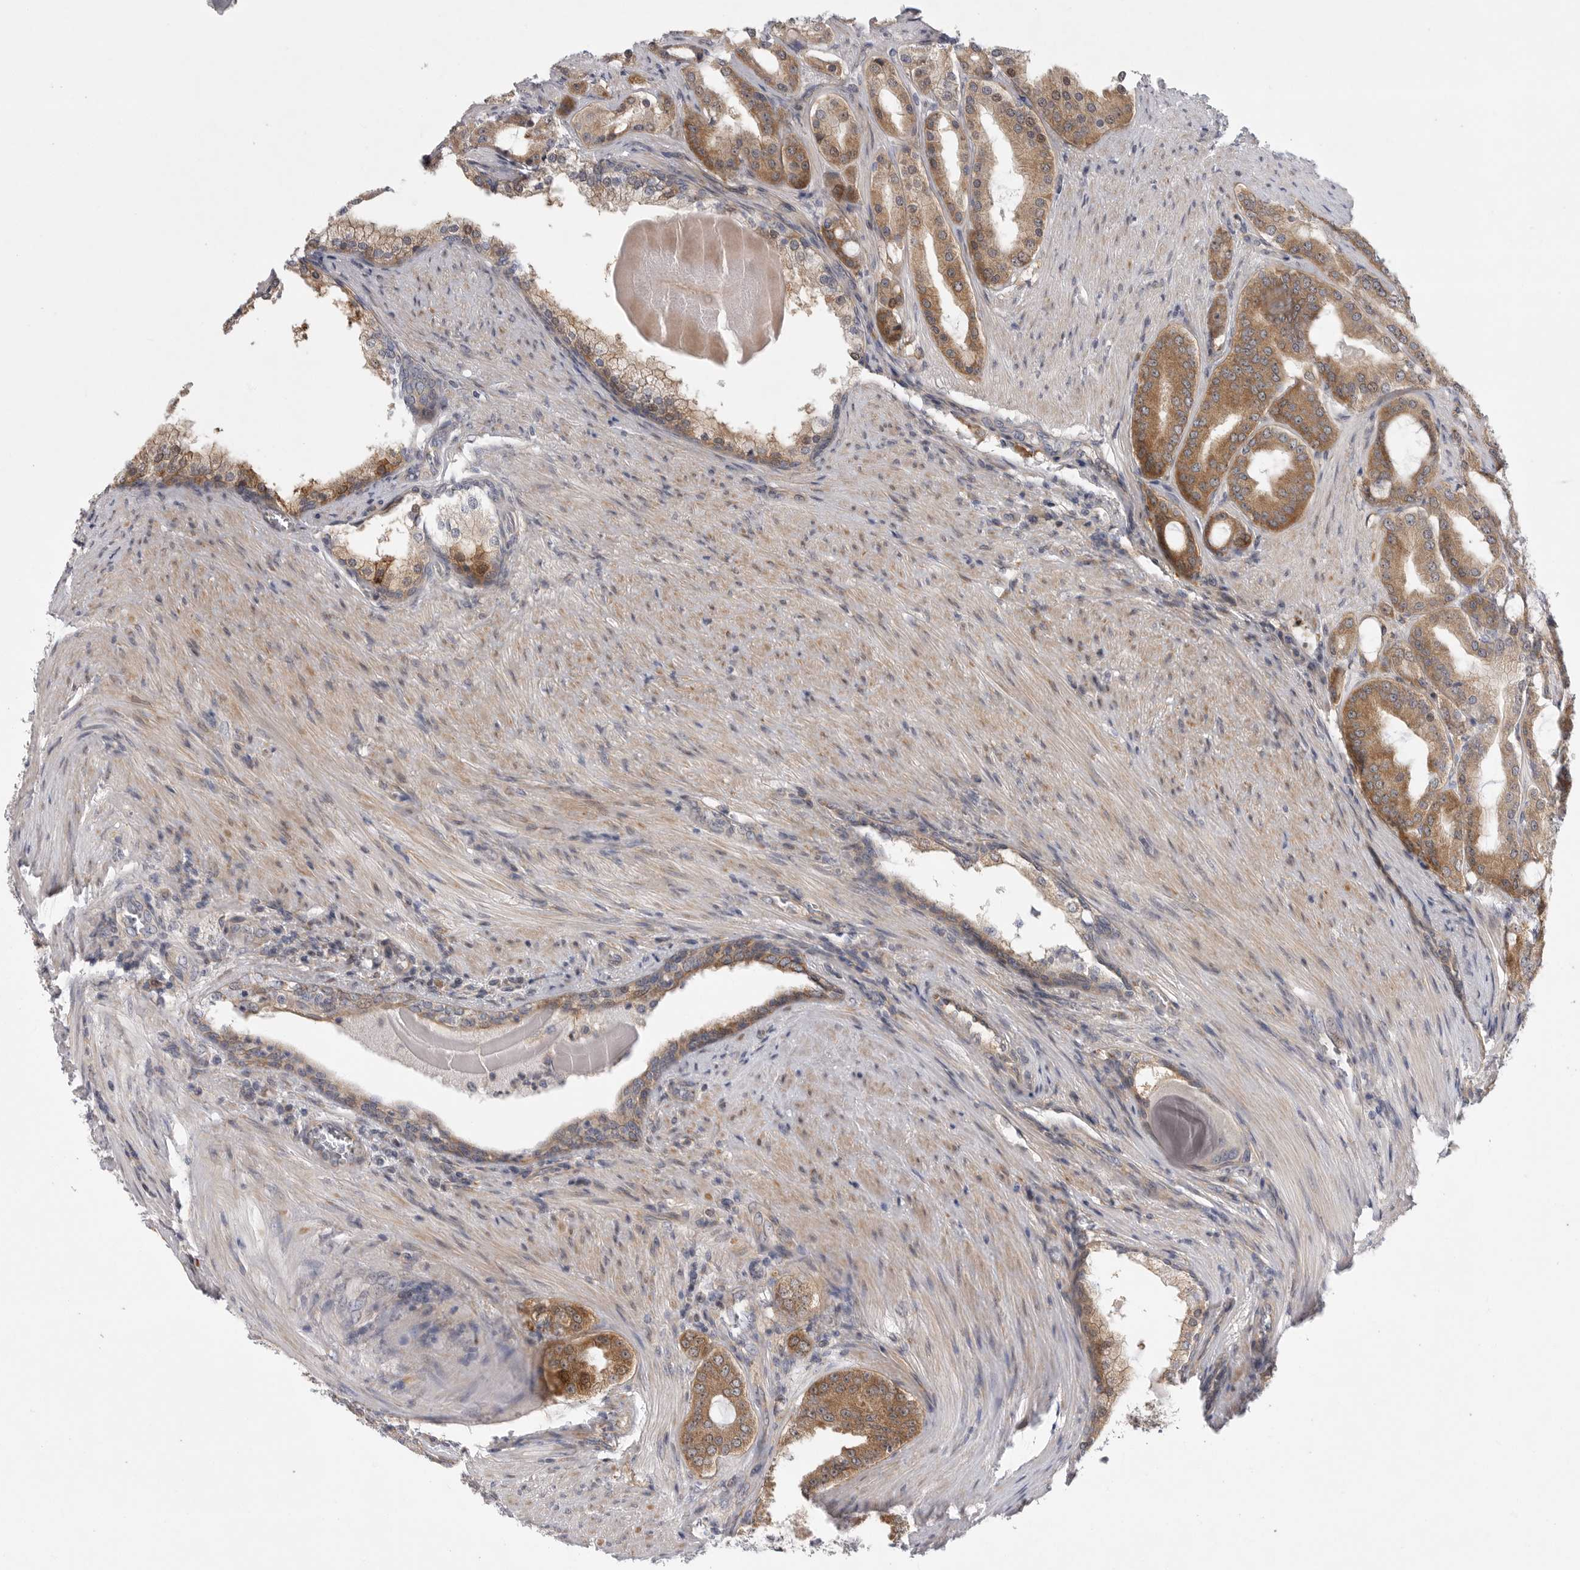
{"staining": {"intensity": "moderate", "quantity": ">75%", "location": "cytoplasmic/membranous"}, "tissue": "prostate cancer", "cell_type": "Tumor cells", "image_type": "cancer", "snomed": [{"axis": "morphology", "description": "Adenocarcinoma, High grade"}, {"axis": "topography", "description": "Prostate"}], "caption": "Moderate cytoplasmic/membranous positivity for a protein is seen in about >75% of tumor cells of prostate cancer using IHC.", "gene": "FBXO43", "patient": {"sex": "male", "age": 60}}